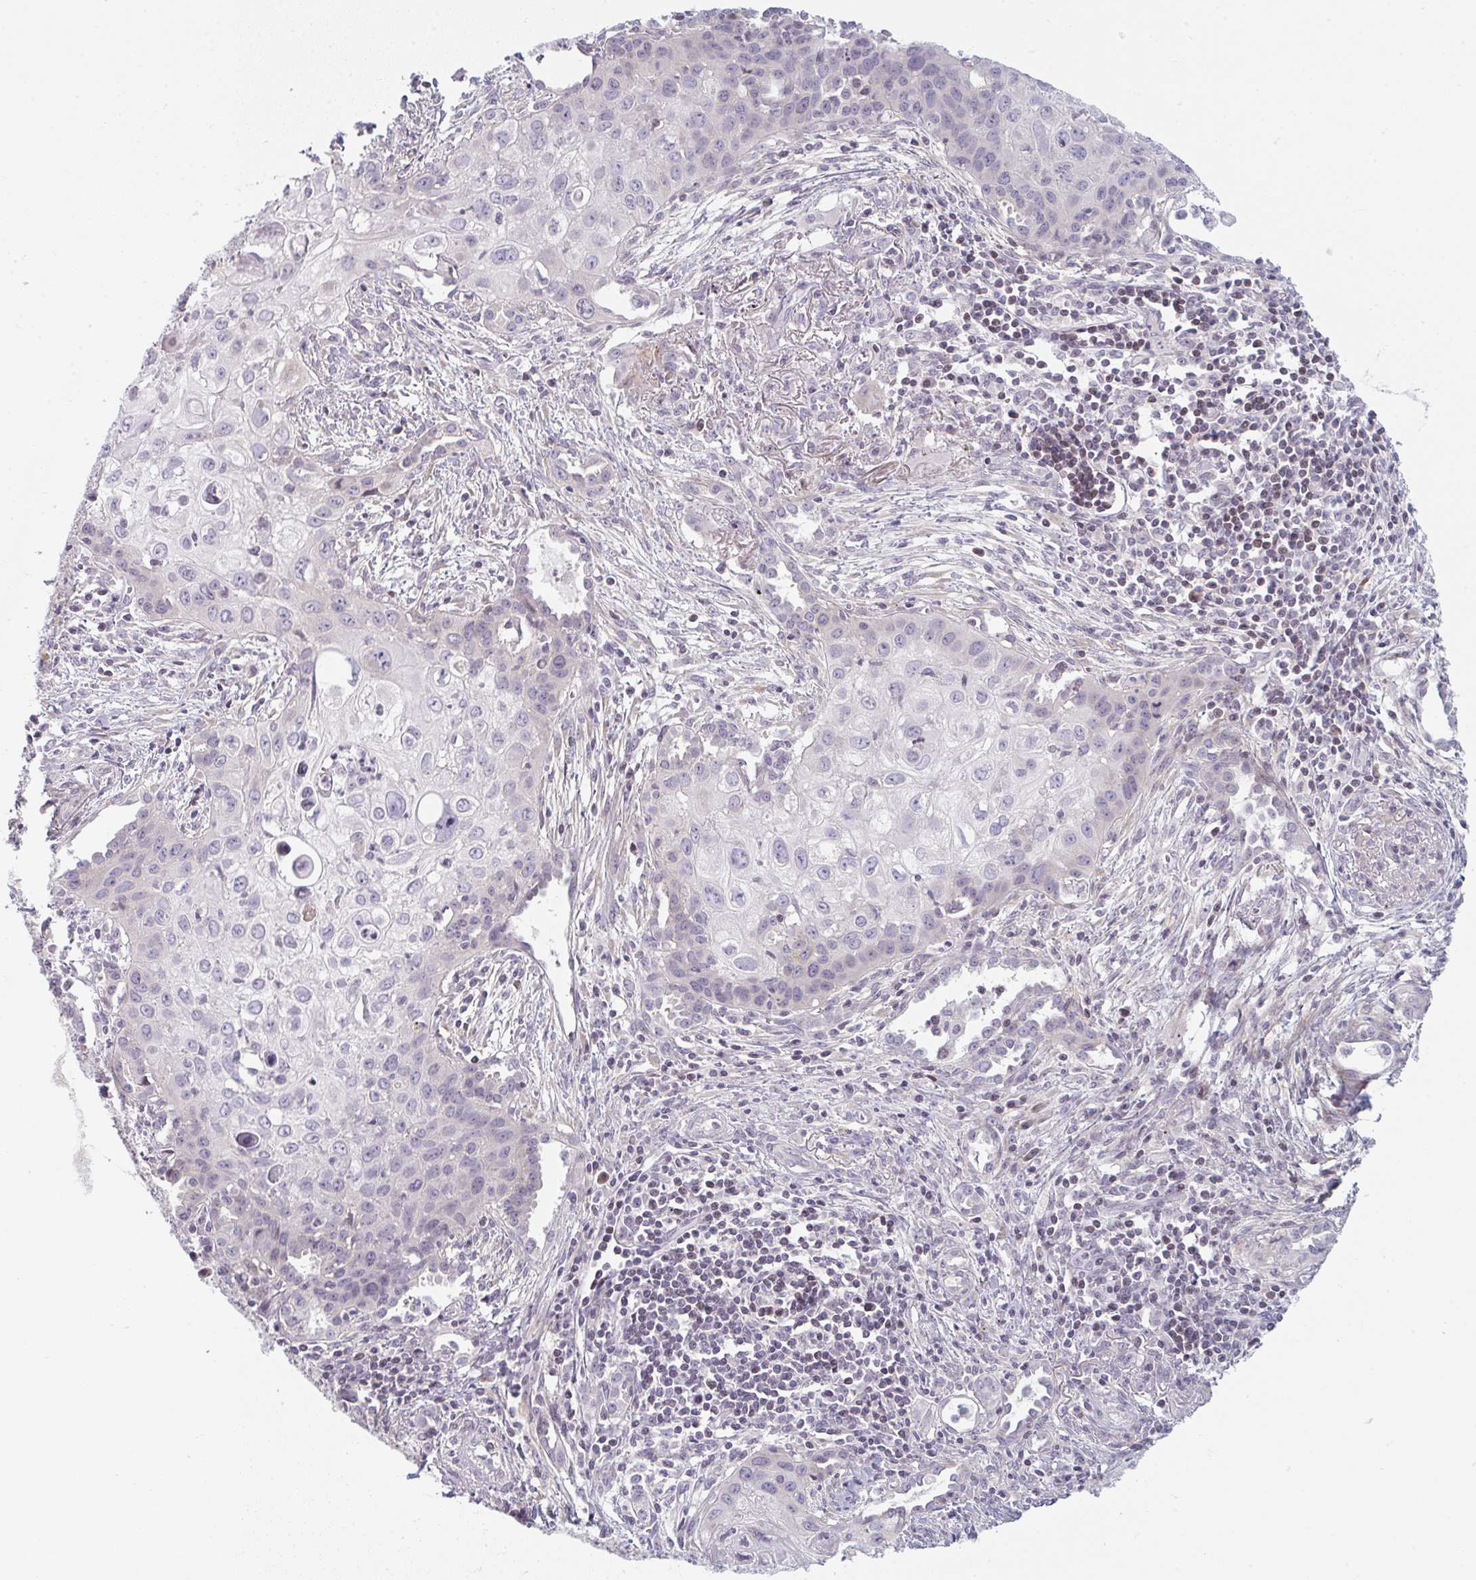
{"staining": {"intensity": "weak", "quantity": "<25%", "location": "cytoplasmic/membranous"}, "tissue": "lung cancer", "cell_type": "Tumor cells", "image_type": "cancer", "snomed": [{"axis": "morphology", "description": "Squamous cell carcinoma, NOS"}, {"axis": "topography", "description": "Lung"}], "caption": "This is an immunohistochemistry (IHC) photomicrograph of lung squamous cell carcinoma. There is no positivity in tumor cells.", "gene": "TMEM237", "patient": {"sex": "male", "age": 71}}